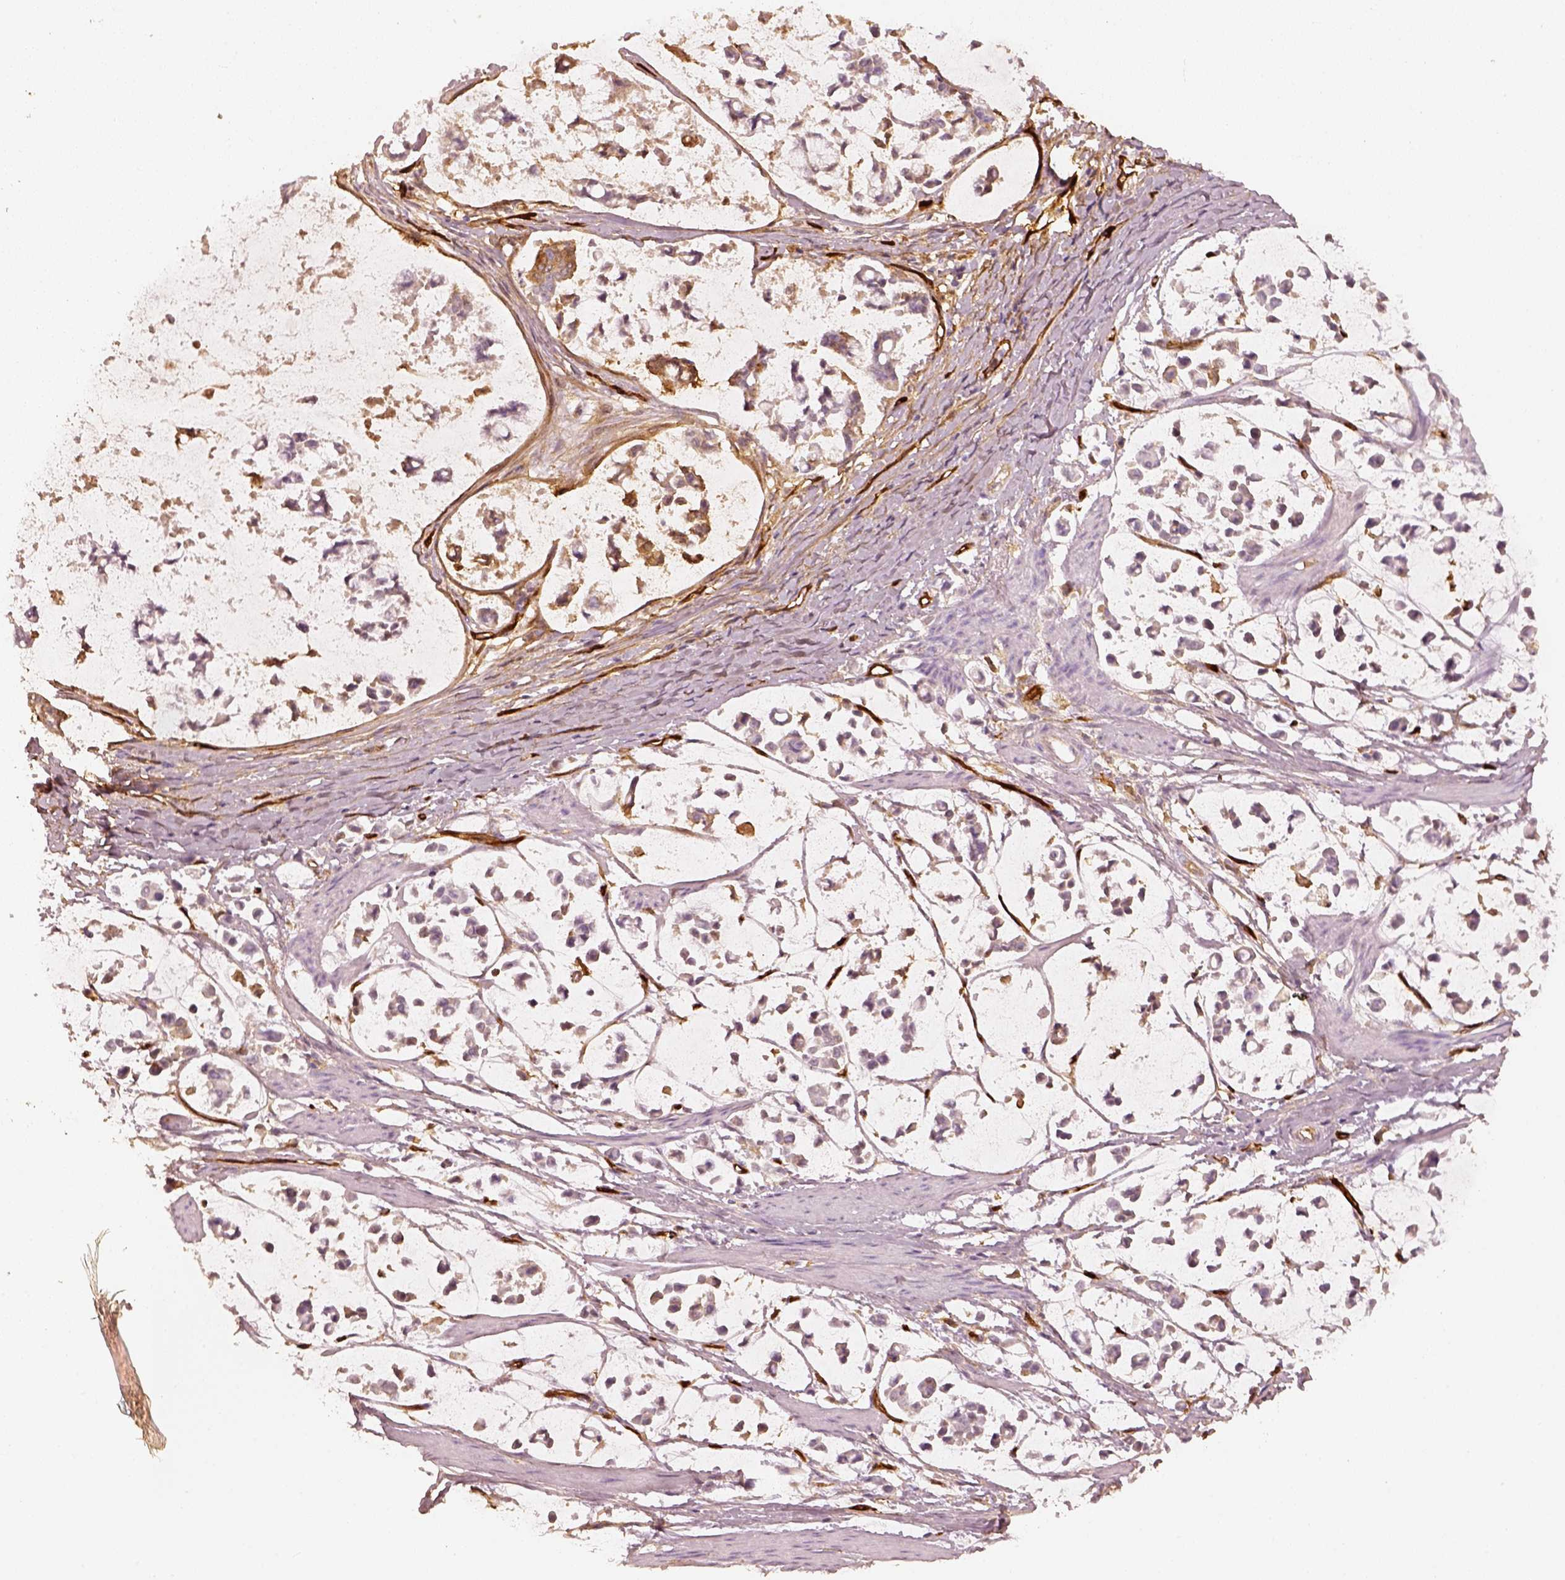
{"staining": {"intensity": "negative", "quantity": "none", "location": "none"}, "tissue": "stomach cancer", "cell_type": "Tumor cells", "image_type": "cancer", "snomed": [{"axis": "morphology", "description": "Adenocarcinoma, NOS"}, {"axis": "topography", "description": "Stomach"}], "caption": "An immunohistochemistry (IHC) histopathology image of adenocarcinoma (stomach) is shown. There is no staining in tumor cells of adenocarcinoma (stomach). Nuclei are stained in blue.", "gene": "FSCN1", "patient": {"sex": "male", "age": 82}}